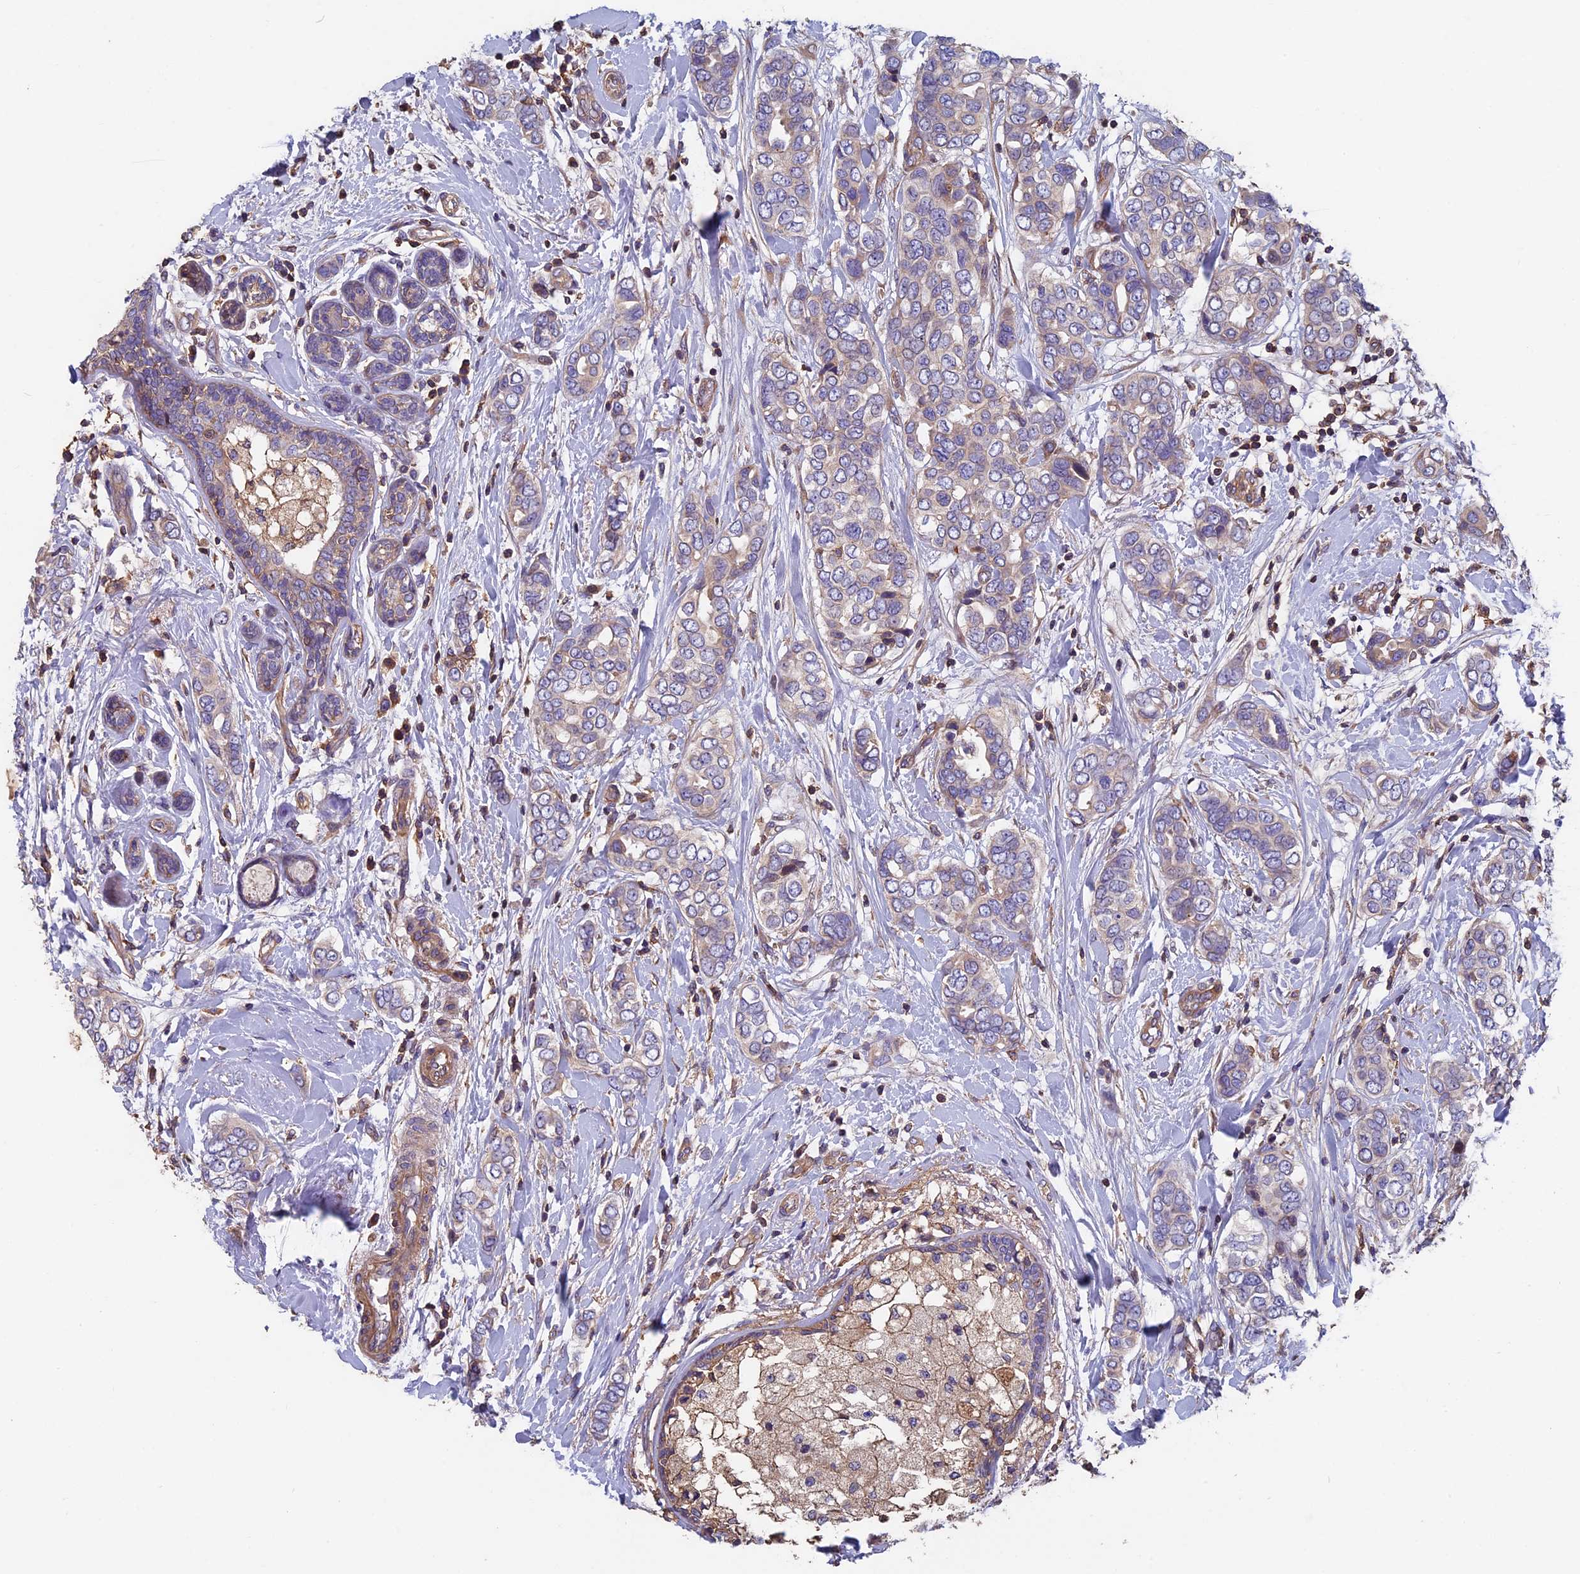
{"staining": {"intensity": "weak", "quantity": "<25%", "location": "cytoplasmic/membranous"}, "tissue": "breast cancer", "cell_type": "Tumor cells", "image_type": "cancer", "snomed": [{"axis": "morphology", "description": "Lobular carcinoma"}, {"axis": "topography", "description": "Breast"}], "caption": "Tumor cells are negative for protein expression in human breast cancer.", "gene": "CCDC153", "patient": {"sex": "female", "age": 51}}